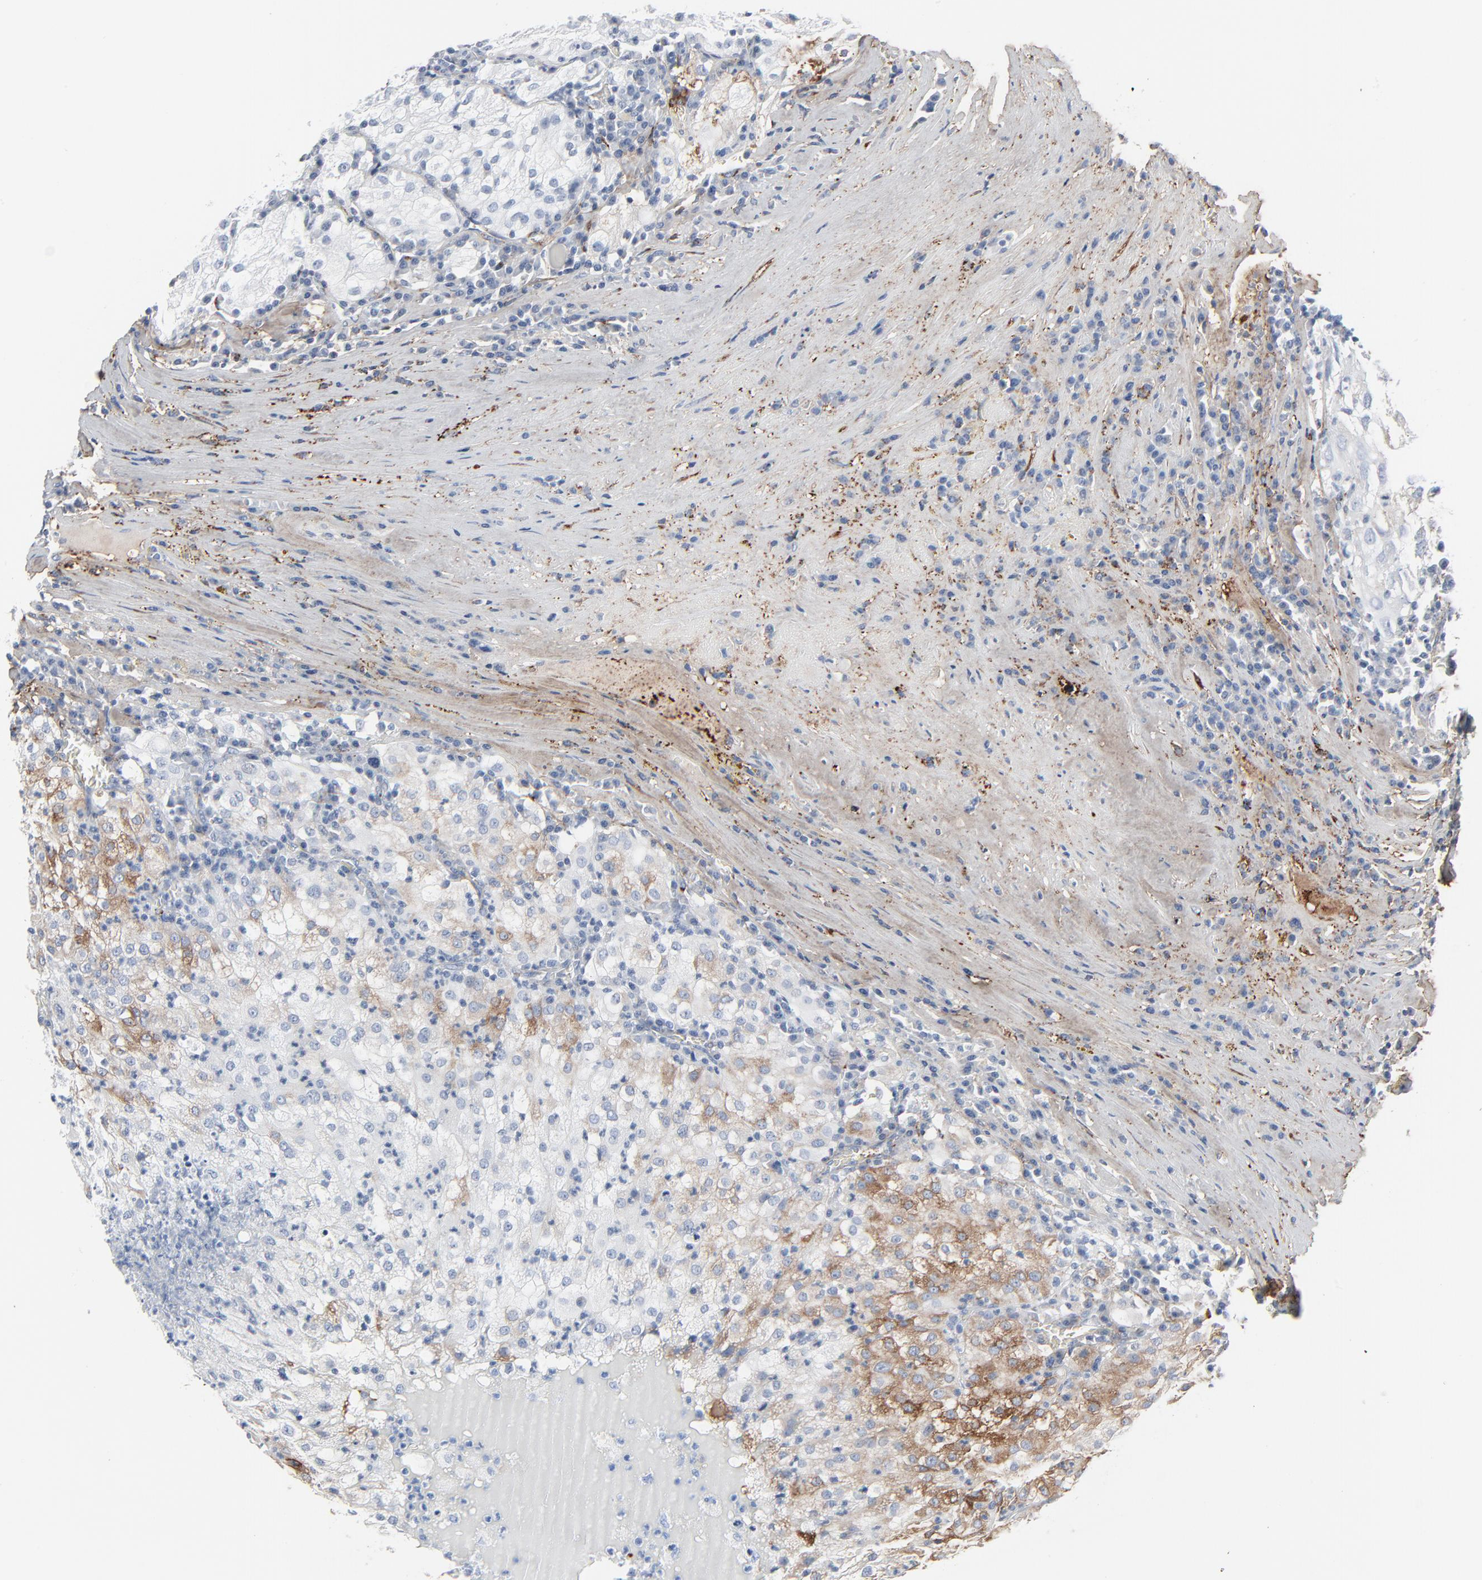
{"staining": {"intensity": "moderate", "quantity": "<25%", "location": "cytoplasmic/membranous"}, "tissue": "renal cancer", "cell_type": "Tumor cells", "image_type": "cancer", "snomed": [{"axis": "morphology", "description": "Adenocarcinoma, NOS"}, {"axis": "topography", "description": "Kidney"}], "caption": "Immunohistochemical staining of adenocarcinoma (renal) exhibits low levels of moderate cytoplasmic/membranous protein expression in approximately <25% of tumor cells.", "gene": "BGN", "patient": {"sex": "male", "age": 59}}